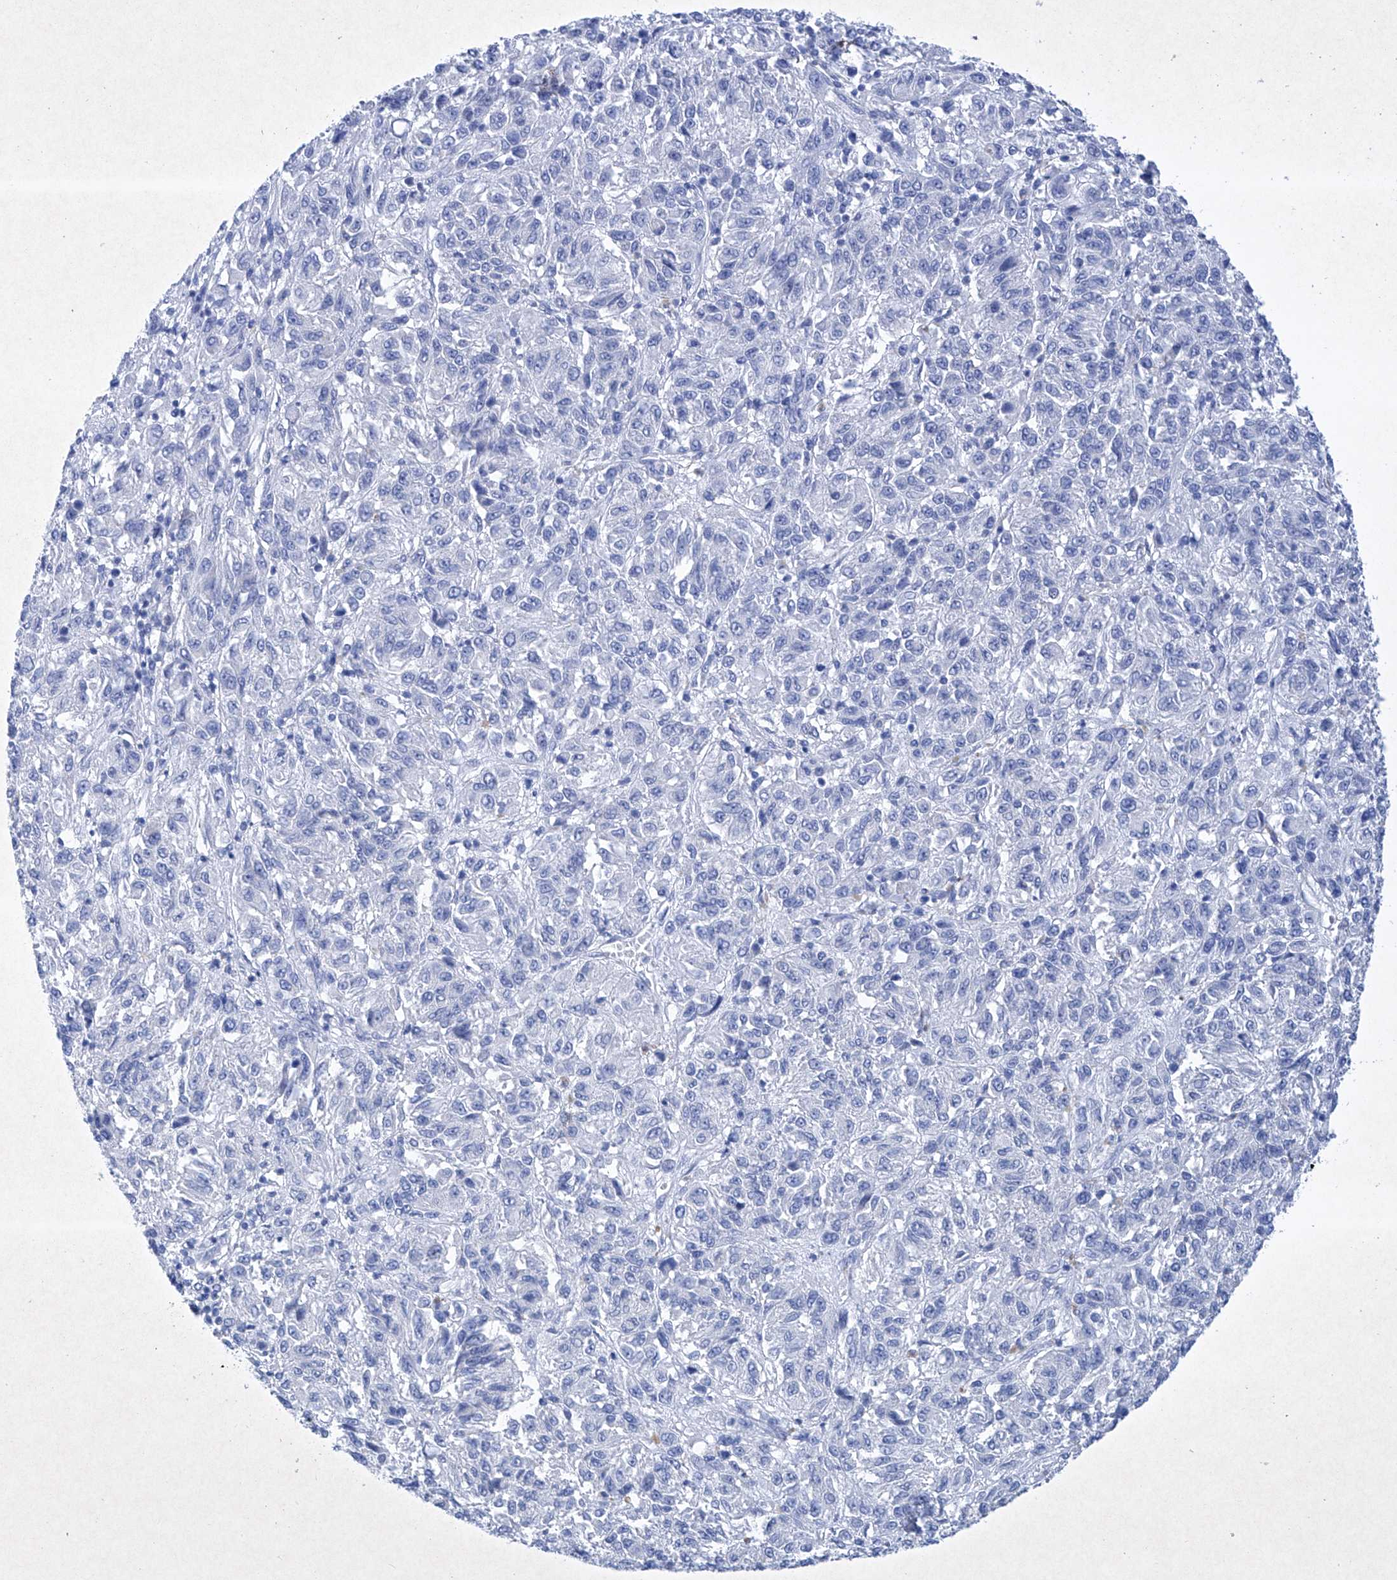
{"staining": {"intensity": "negative", "quantity": "none", "location": "none"}, "tissue": "melanoma", "cell_type": "Tumor cells", "image_type": "cancer", "snomed": [{"axis": "morphology", "description": "Malignant melanoma, Metastatic site"}, {"axis": "topography", "description": "Lung"}], "caption": "An image of human malignant melanoma (metastatic site) is negative for staining in tumor cells.", "gene": "BARX2", "patient": {"sex": "male", "age": 64}}